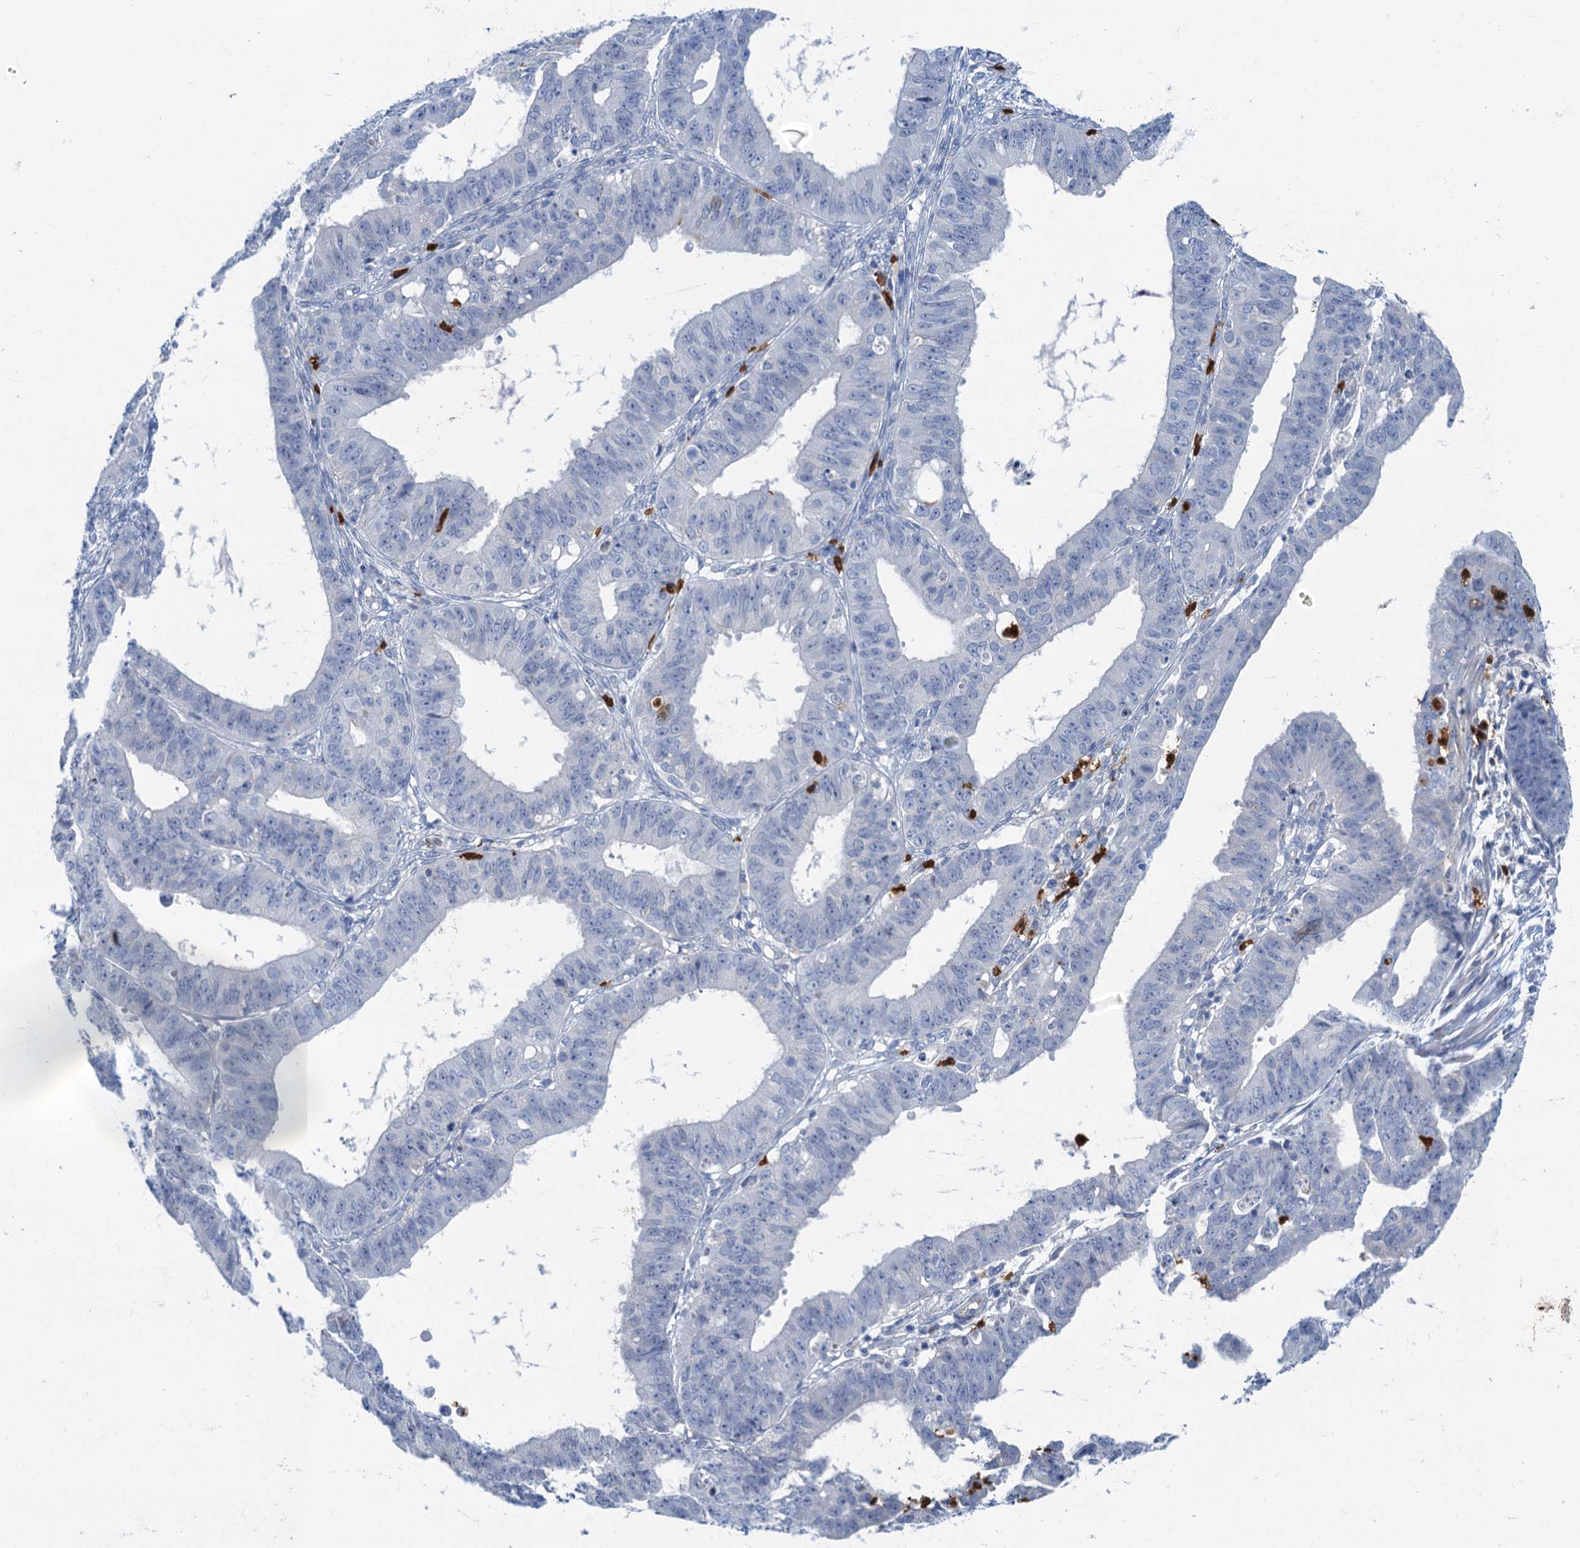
{"staining": {"intensity": "negative", "quantity": "none", "location": "none"}, "tissue": "ovarian cancer", "cell_type": "Tumor cells", "image_type": "cancer", "snomed": [{"axis": "morphology", "description": "Carcinoma, endometroid"}, {"axis": "topography", "description": "Appendix"}, {"axis": "topography", "description": "Ovary"}], "caption": "High power microscopy histopathology image of an IHC photomicrograph of ovarian cancer, revealing no significant positivity in tumor cells.", "gene": "ANKDD1A", "patient": {"sex": "female", "age": 42}}